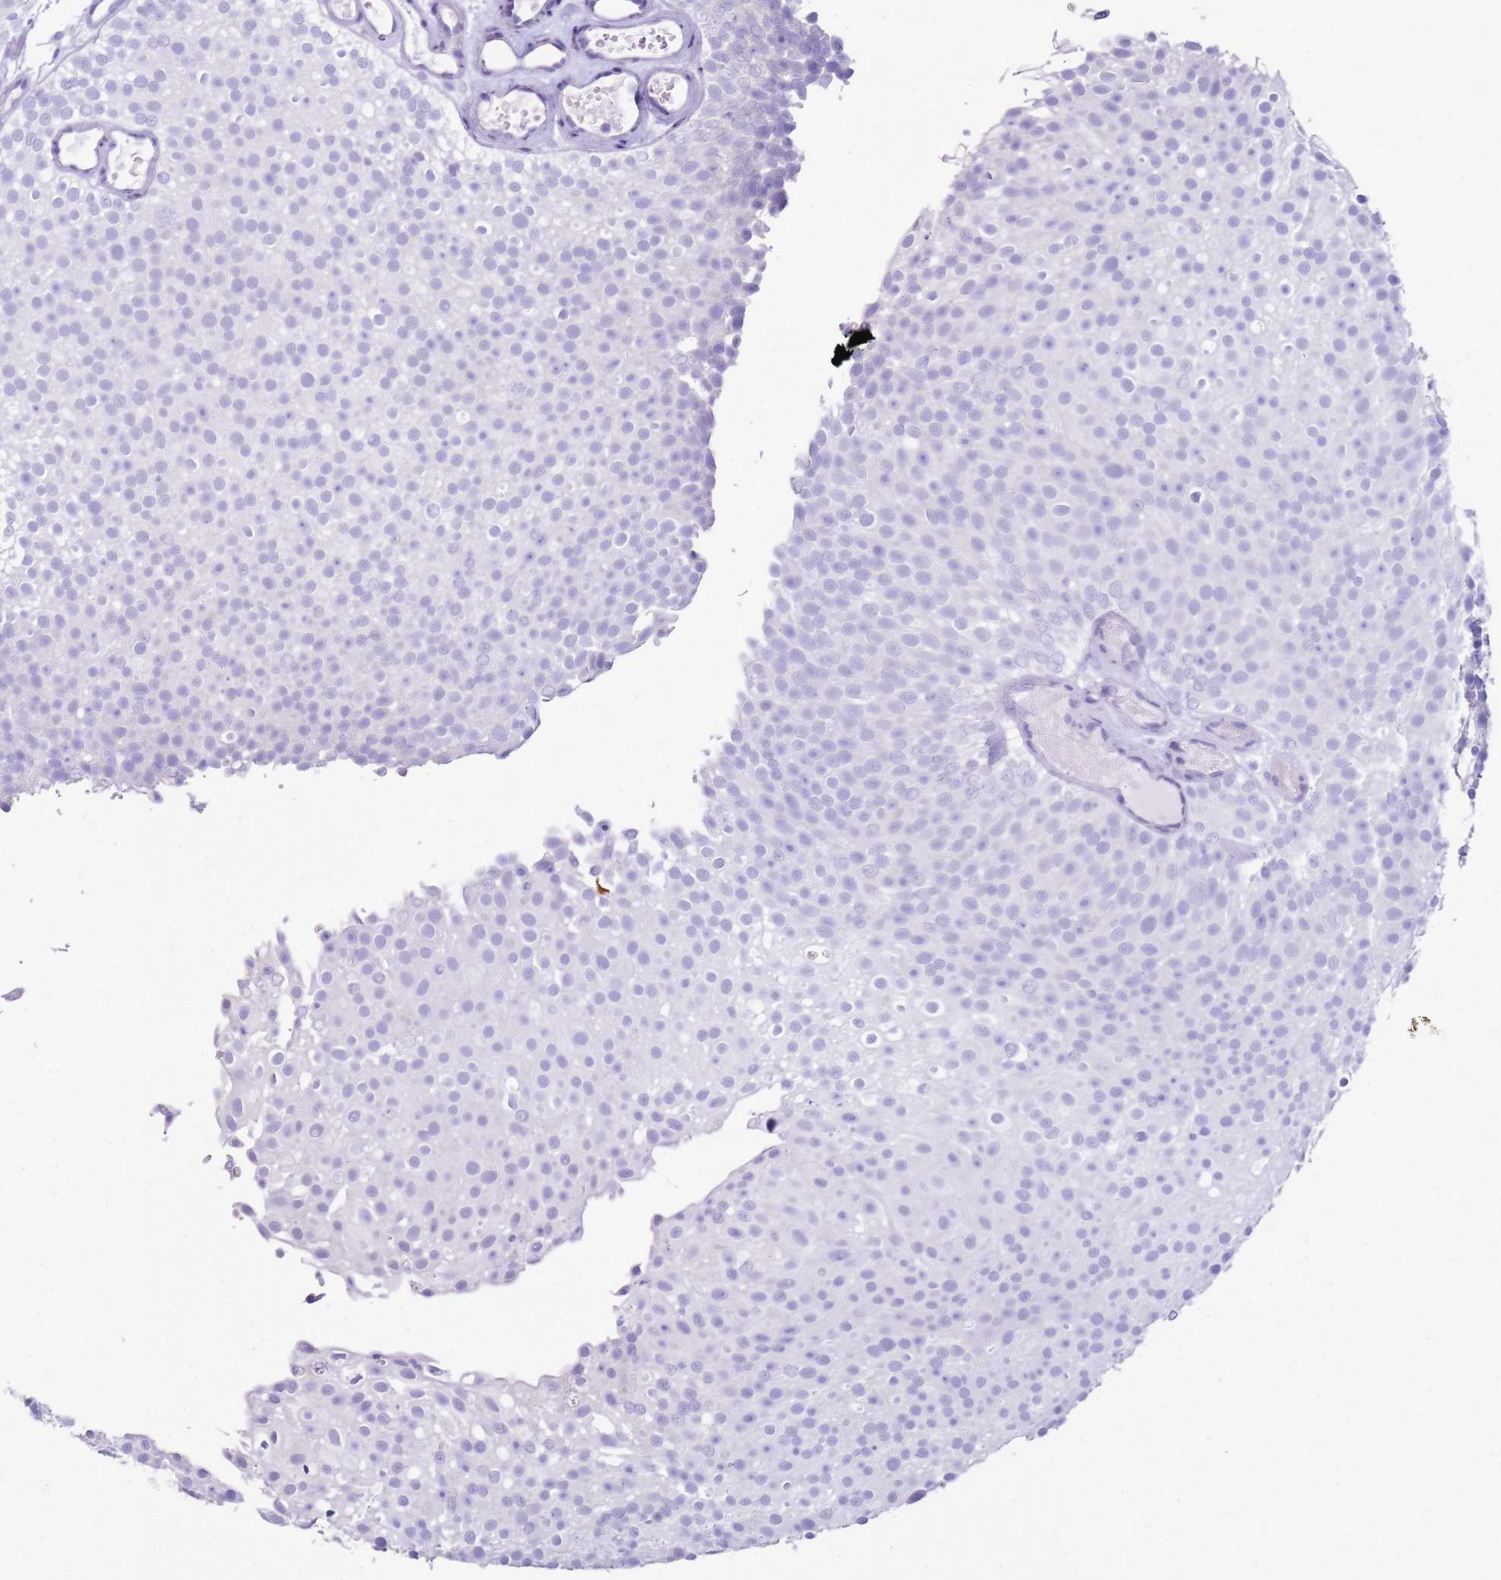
{"staining": {"intensity": "negative", "quantity": "none", "location": "none"}, "tissue": "urothelial cancer", "cell_type": "Tumor cells", "image_type": "cancer", "snomed": [{"axis": "morphology", "description": "Urothelial carcinoma, Low grade"}, {"axis": "topography", "description": "Urinary bladder"}], "caption": "A high-resolution image shows IHC staining of urothelial cancer, which exhibits no significant expression in tumor cells.", "gene": "SULT1E1", "patient": {"sex": "male", "age": 78}}